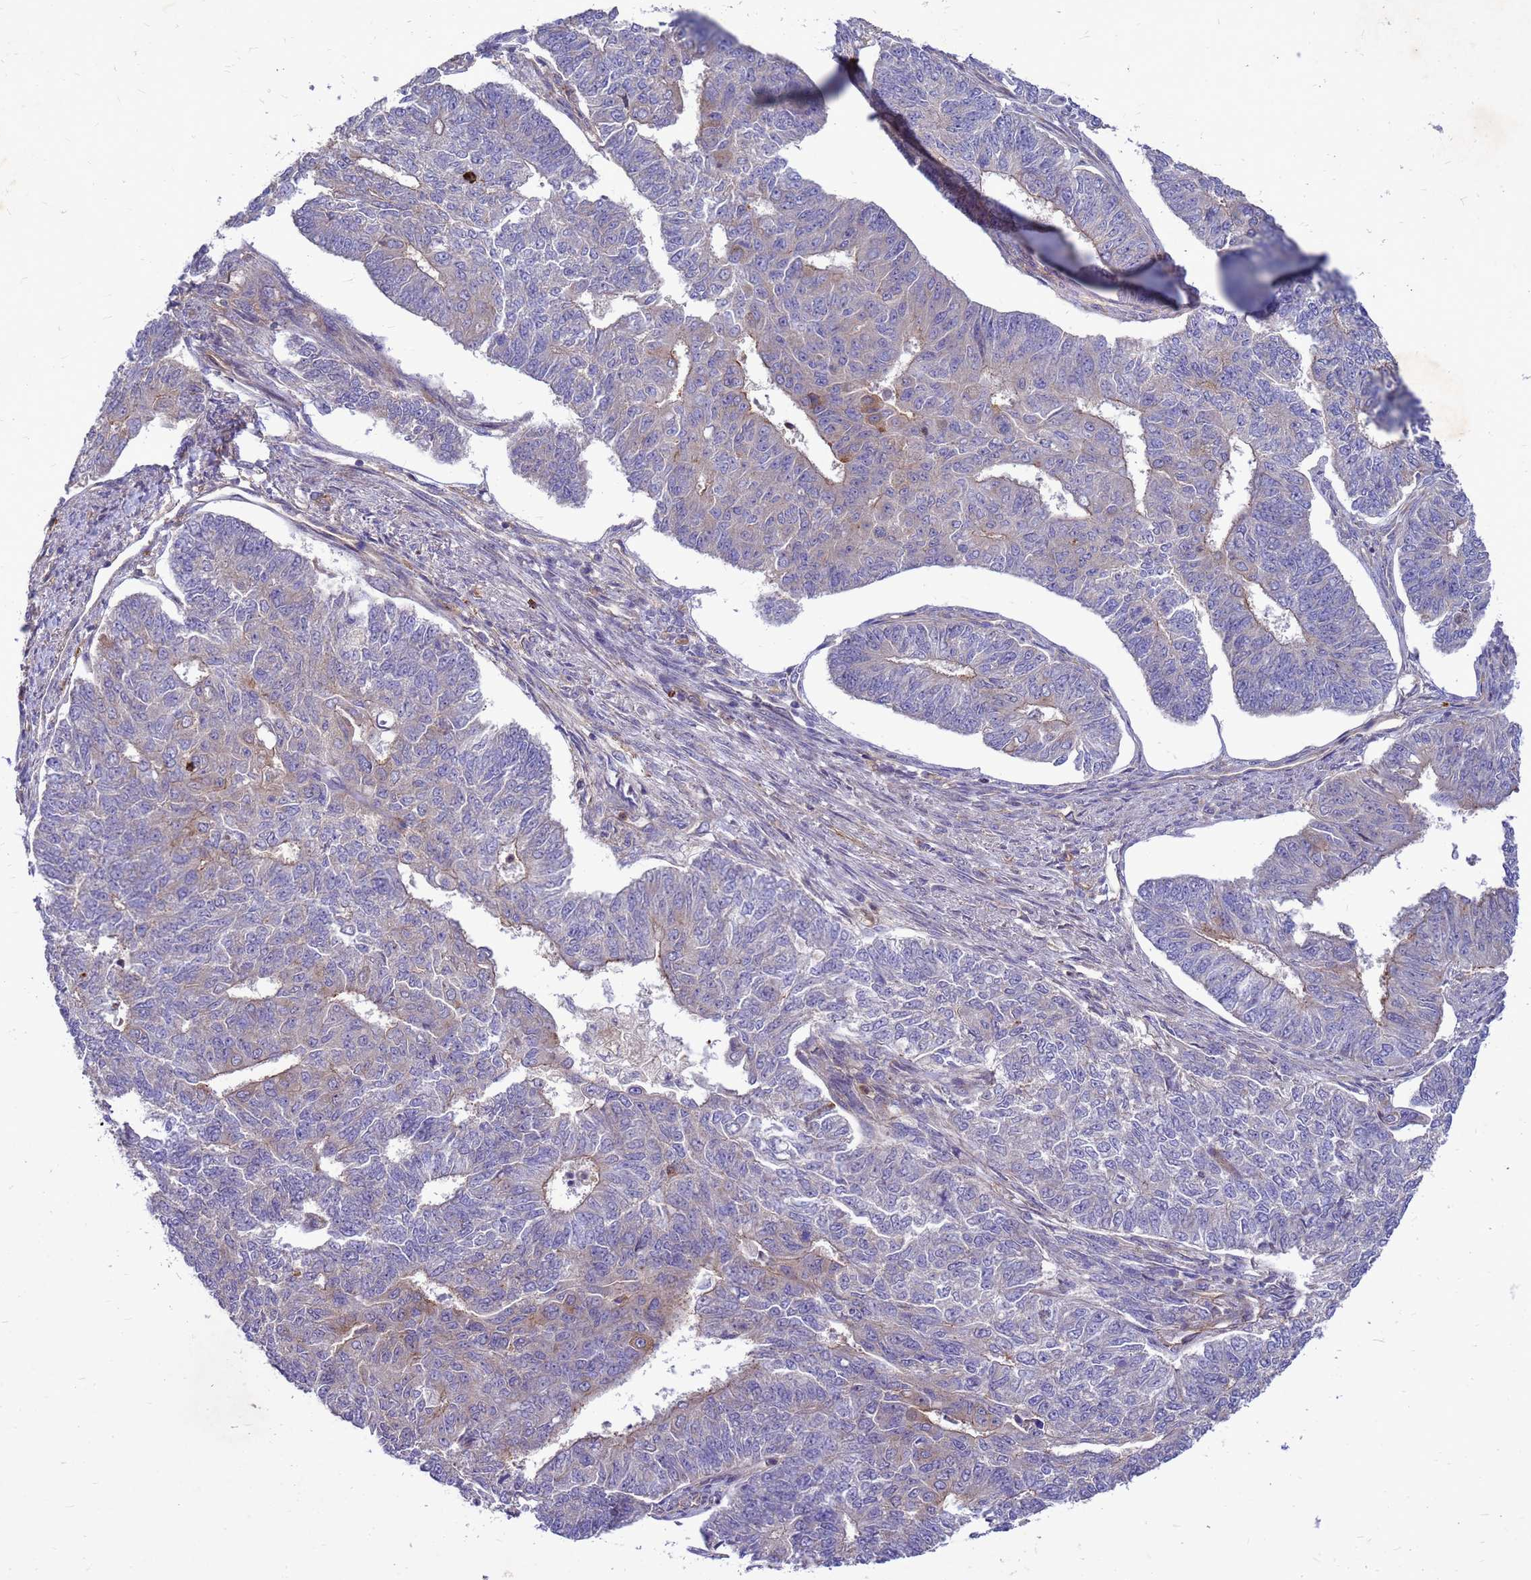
{"staining": {"intensity": "negative", "quantity": "none", "location": "none"}, "tissue": "endometrial cancer", "cell_type": "Tumor cells", "image_type": "cancer", "snomed": [{"axis": "morphology", "description": "Adenocarcinoma, NOS"}, {"axis": "topography", "description": "Endometrium"}], "caption": "Tumor cells show no significant expression in adenocarcinoma (endometrial). (Stains: DAB (3,3'-diaminobenzidine) immunohistochemistry with hematoxylin counter stain, Microscopy: brightfield microscopy at high magnification).", "gene": "RNF215", "patient": {"sex": "female", "age": 32}}